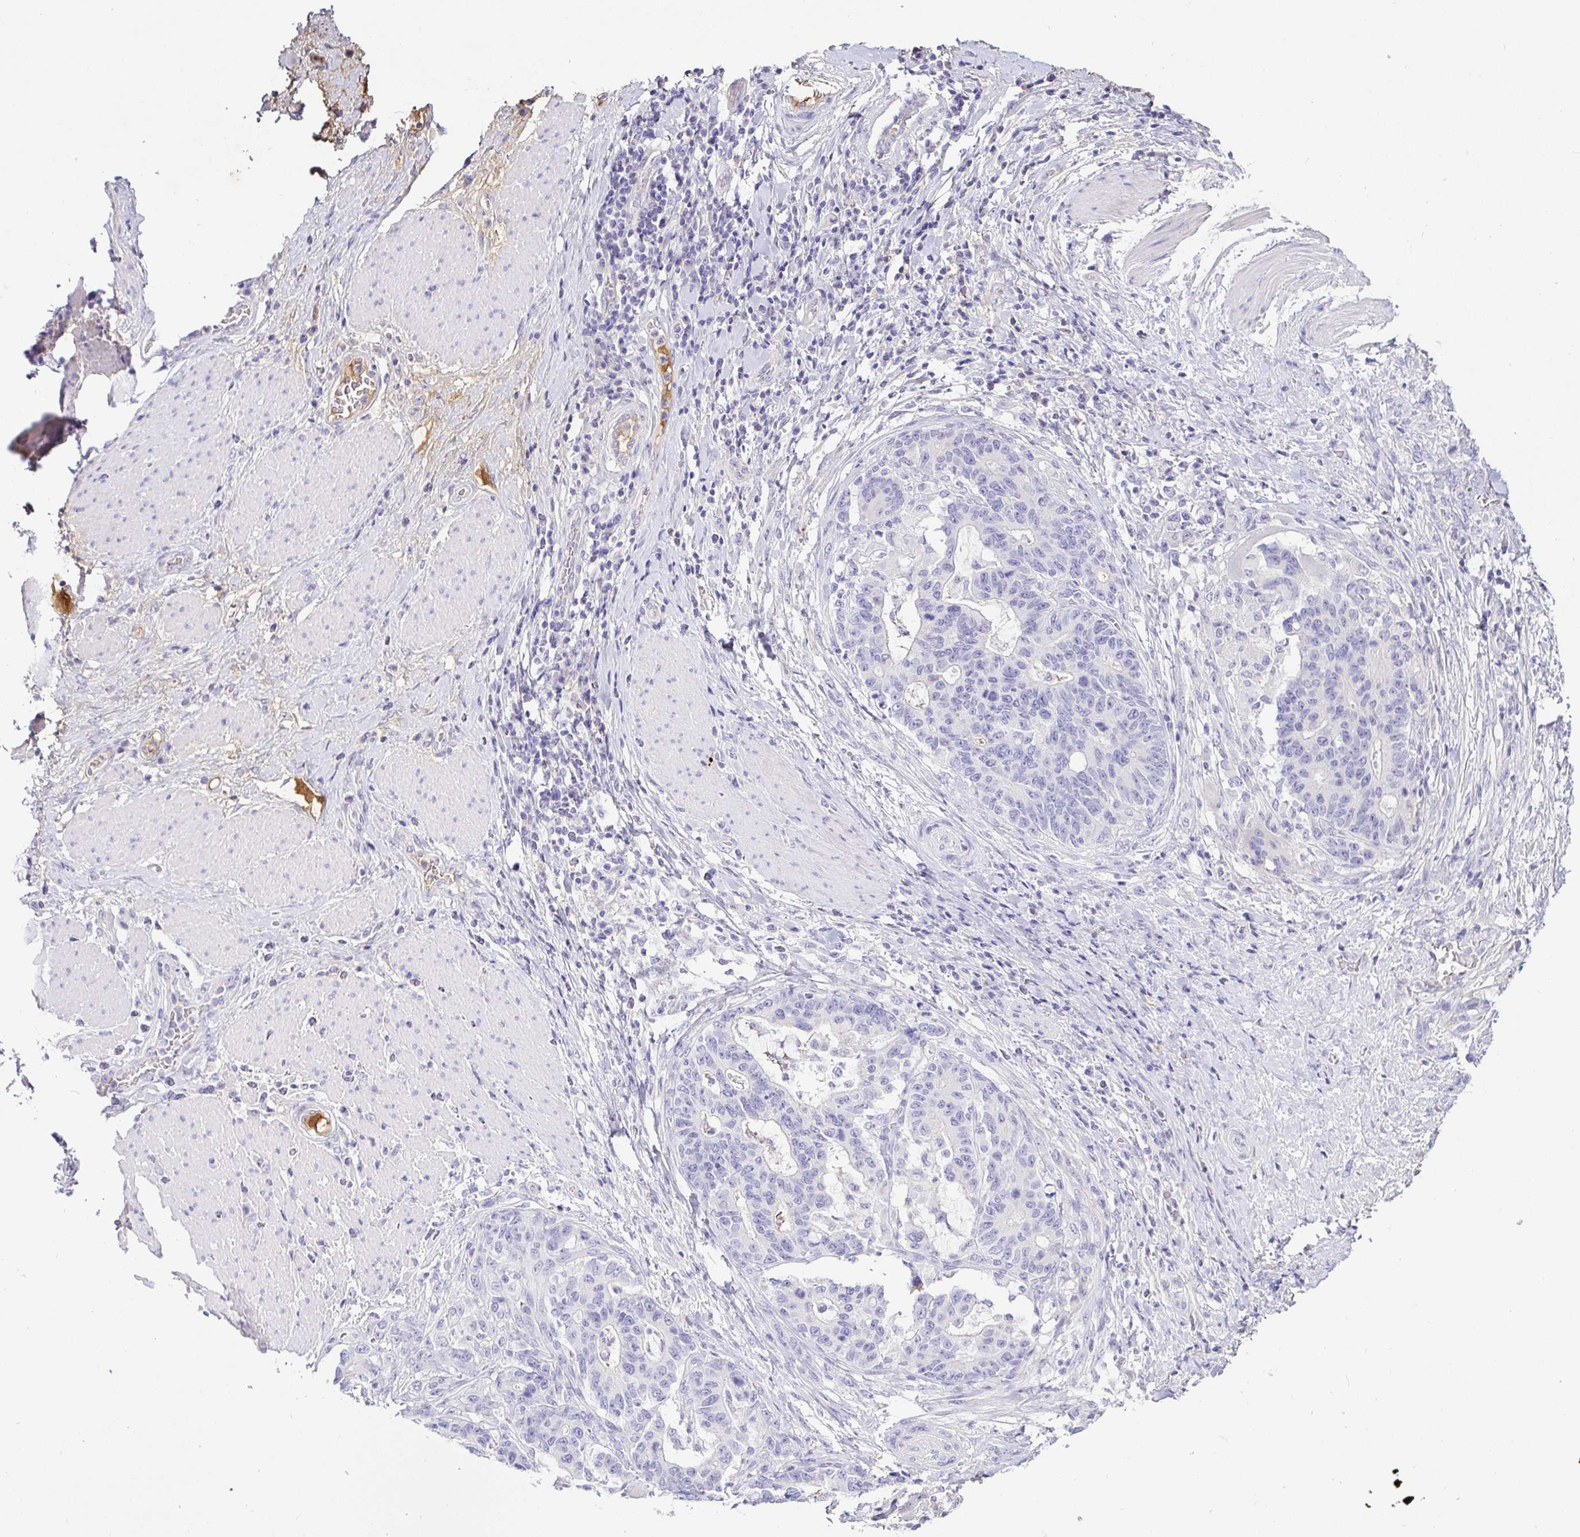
{"staining": {"intensity": "negative", "quantity": "none", "location": "none"}, "tissue": "stomach cancer", "cell_type": "Tumor cells", "image_type": "cancer", "snomed": [{"axis": "morphology", "description": "Normal tissue, NOS"}, {"axis": "morphology", "description": "Adenocarcinoma, NOS"}, {"axis": "topography", "description": "Stomach"}], "caption": "Immunohistochemistry (IHC) of adenocarcinoma (stomach) demonstrates no positivity in tumor cells.", "gene": "SAA4", "patient": {"sex": "female", "age": 64}}